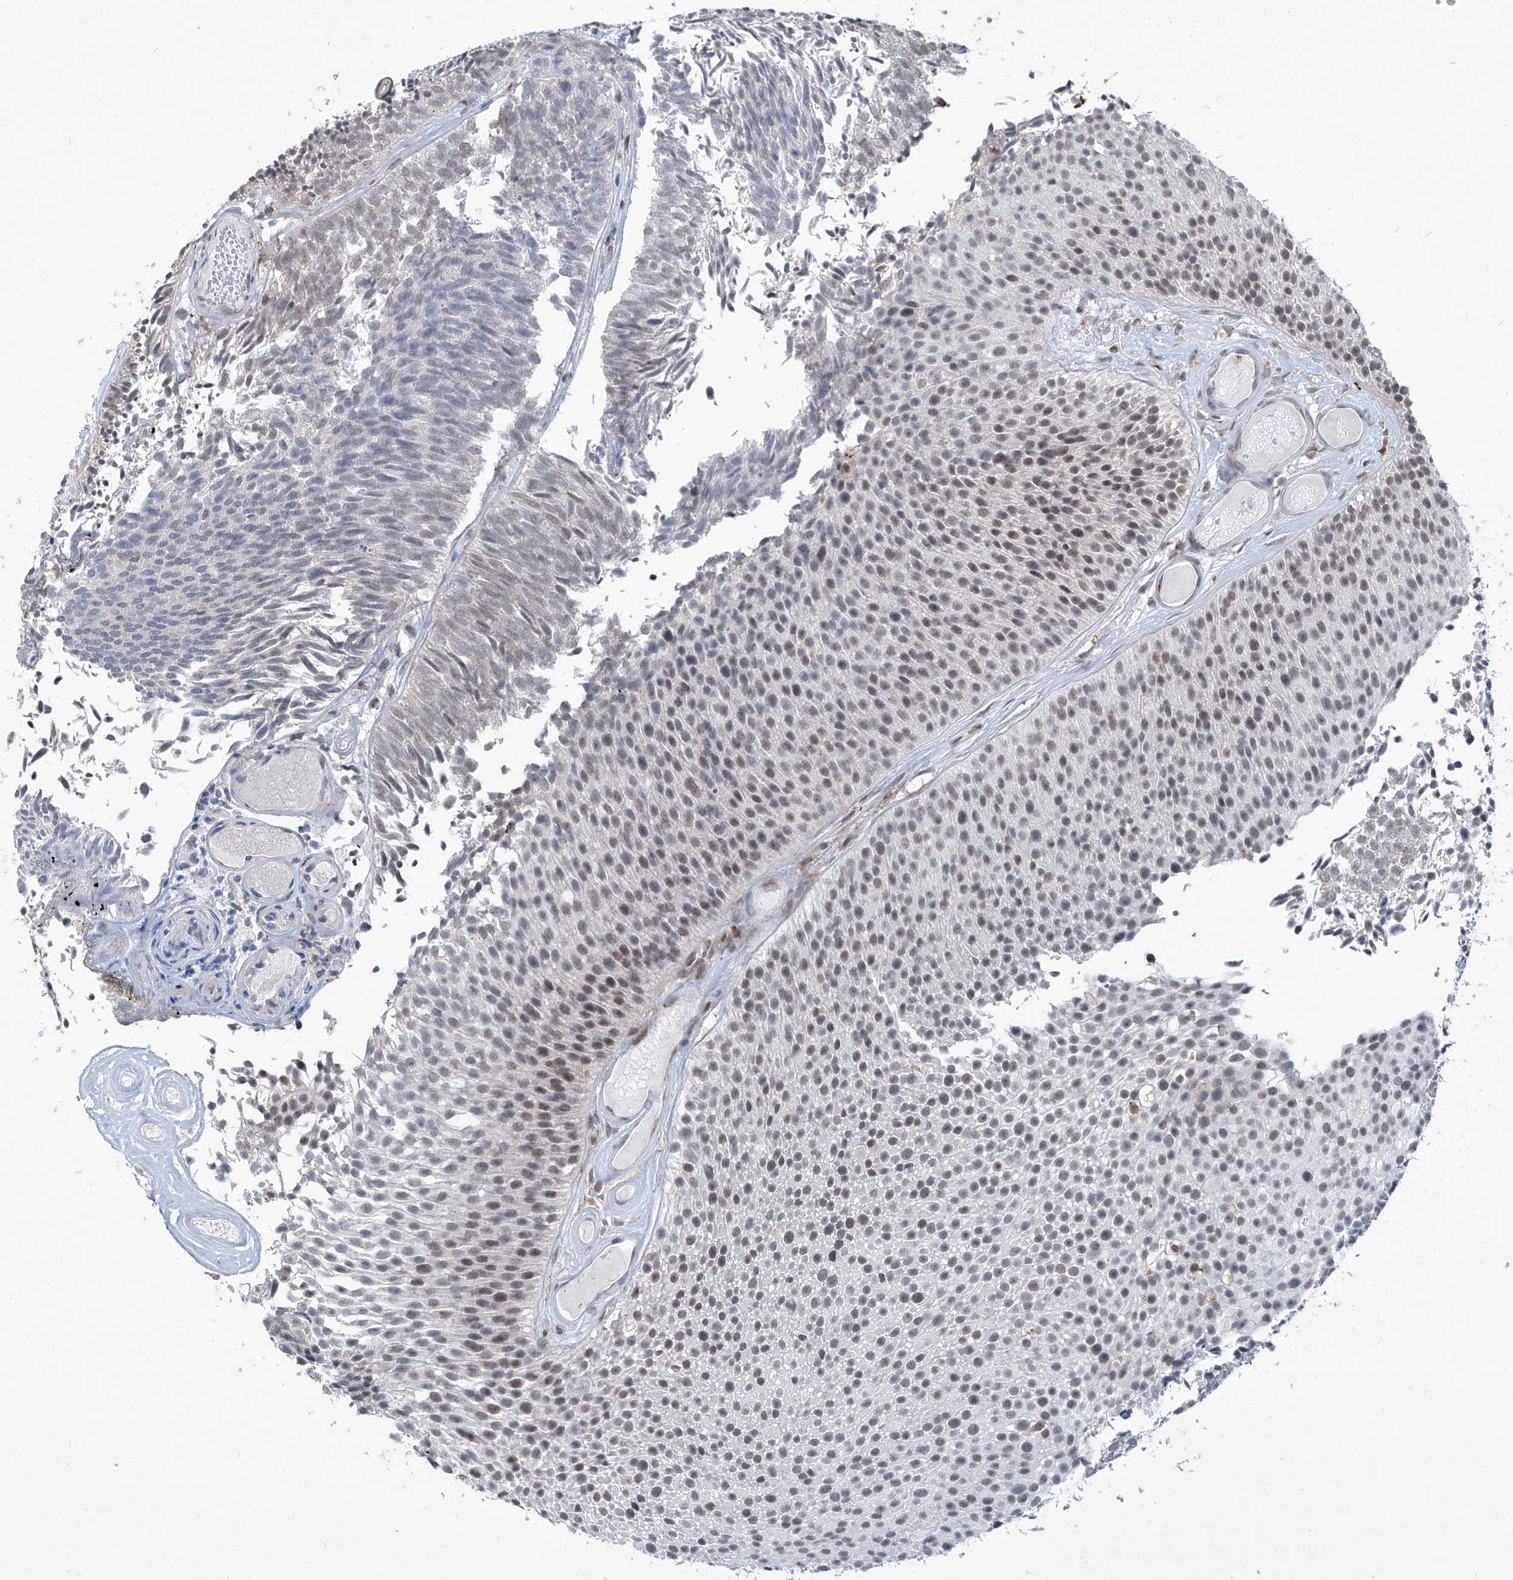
{"staining": {"intensity": "weak", "quantity": "25%-75%", "location": "nuclear"}, "tissue": "urothelial cancer", "cell_type": "Tumor cells", "image_type": "cancer", "snomed": [{"axis": "morphology", "description": "Urothelial carcinoma, Low grade"}, {"axis": "topography", "description": "Urinary bladder"}], "caption": "An immunohistochemistry image of tumor tissue is shown. Protein staining in brown labels weak nuclear positivity in urothelial carcinoma (low-grade) within tumor cells. (Brightfield microscopy of DAB IHC at high magnification).", "gene": "ZBTB48", "patient": {"sex": "male", "age": 86}}